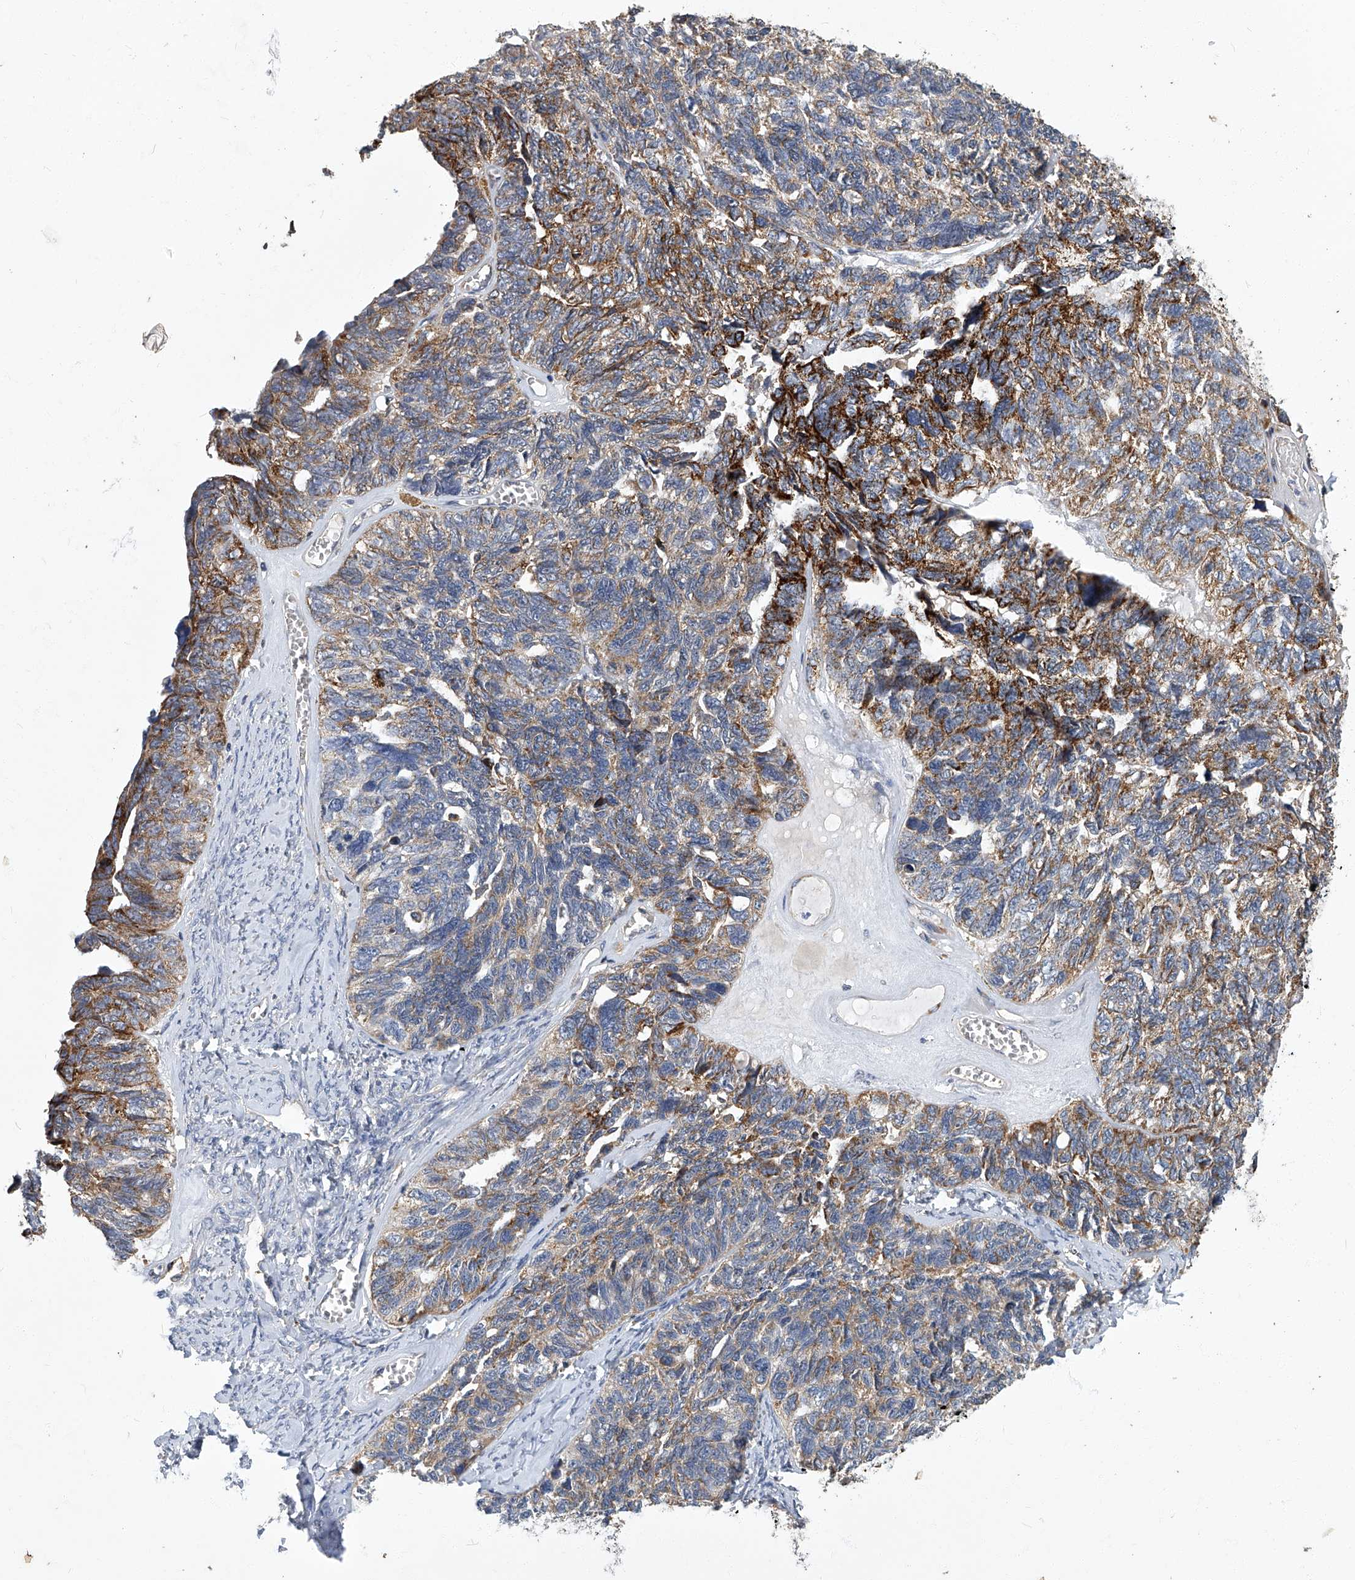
{"staining": {"intensity": "moderate", "quantity": "25%-75%", "location": "cytoplasmic/membranous"}, "tissue": "ovarian cancer", "cell_type": "Tumor cells", "image_type": "cancer", "snomed": [{"axis": "morphology", "description": "Cystadenocarcinoma, serous, NOS"}, {"axis": "topography", "description": "Ovary"}], "caption": "Ovarian serous cystadenocarcinoma stained with a protein marker shows moderate staining in tumor cells.", "gene": "TNFRSF13B", "patient": {"sex": "female", "age": 79}}